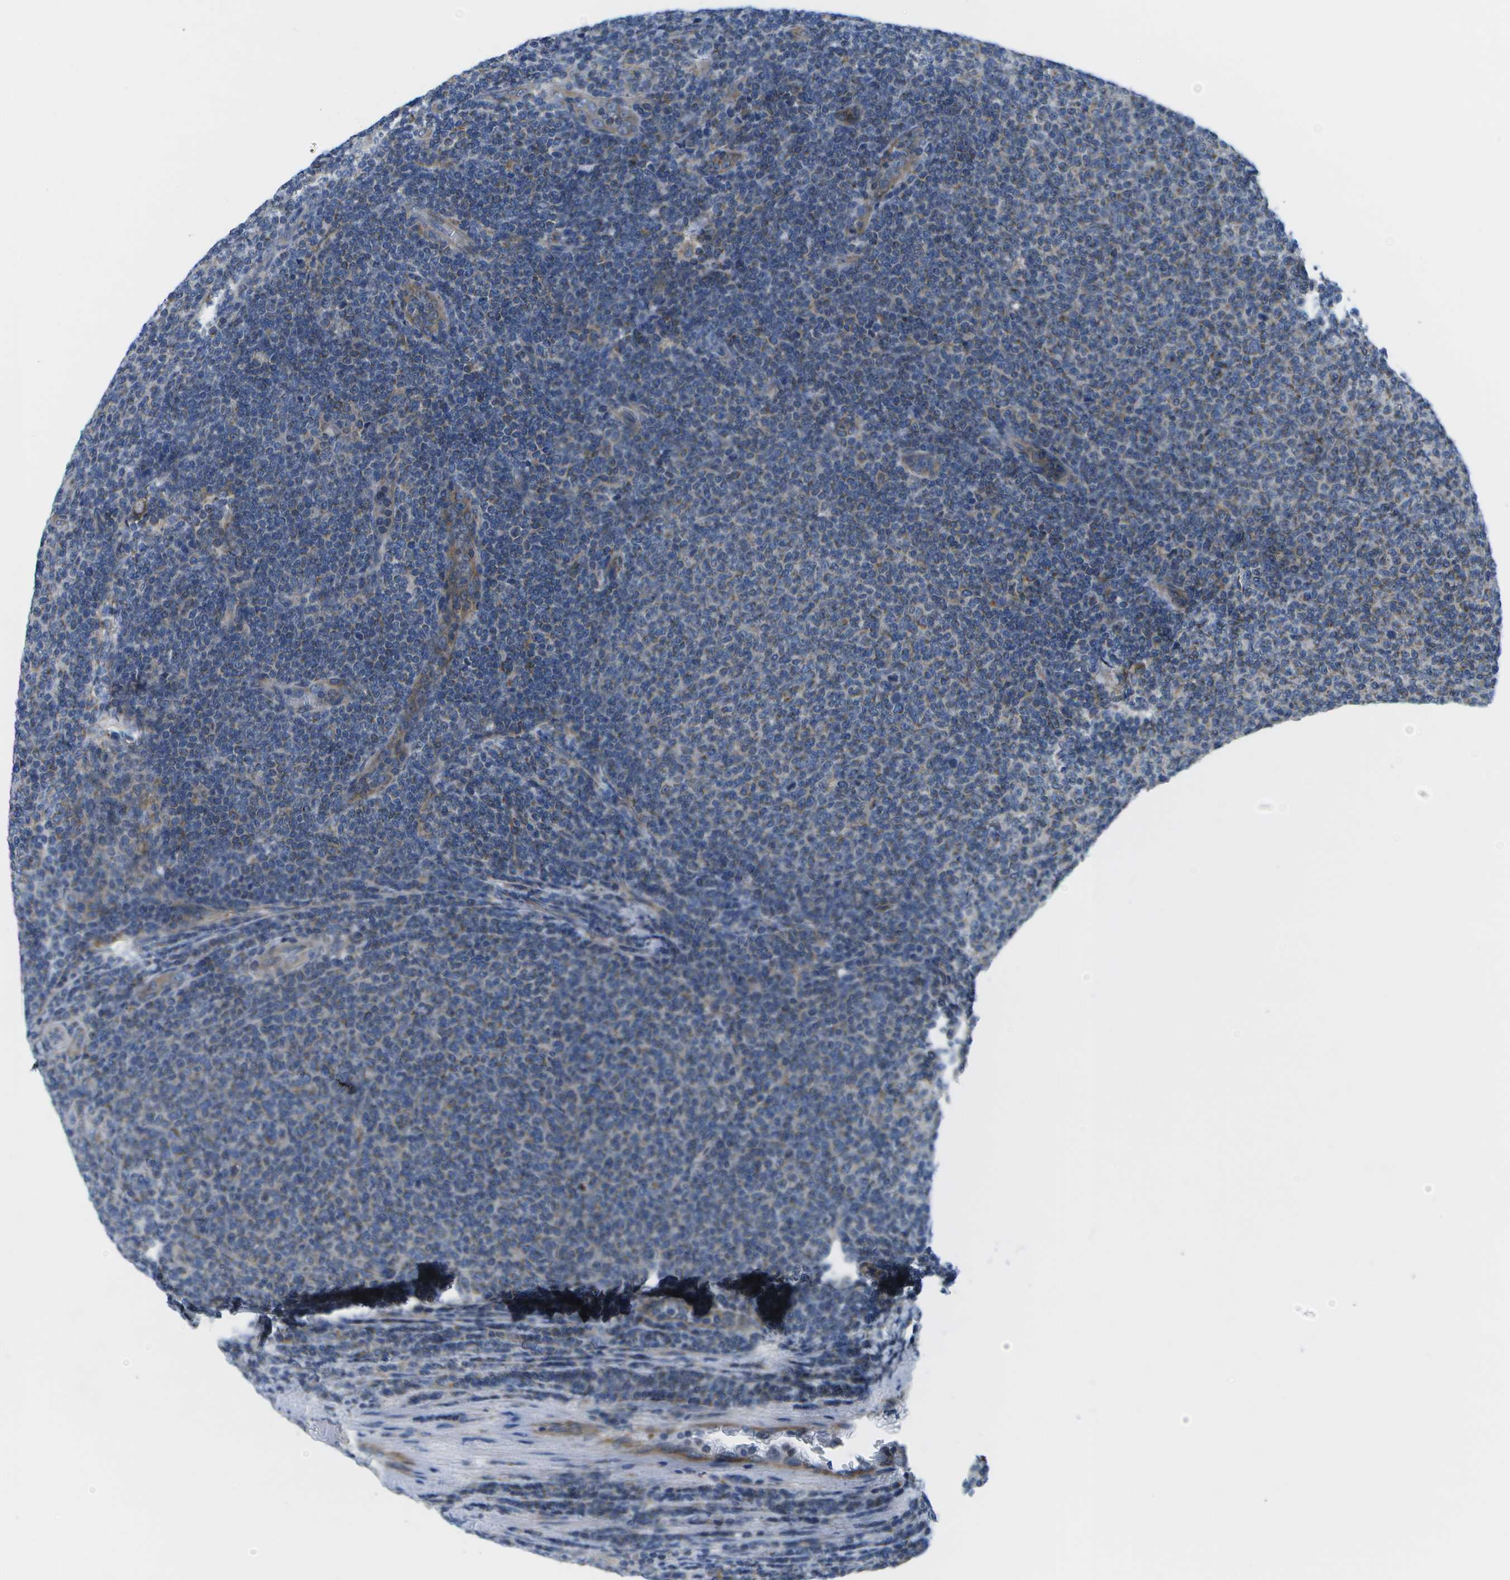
{"staining": {"intensity": "weak", "quantity": "25%-75%", "location": "cytoplasmic/membranous"}, "tissue": "lymphoma", "cell_type": "Tumor cells", "image_type": "cancer", "snomed": [{"axis": "morphology", "description": "Malignant lymphoma, non-Hodgkin's type, Low grade"}, {"axis": "topography", "description": "Lymph node"}], "caption": "High-power microscopy captured an immunohistochemistry photomicrograph of lymphoma, revealing weak cytoplasmic/membranous positivity in approximately 25%-75% of tumor cells.", "gene": "GDF5", "patient": {"sex": "male", "age": 66}}